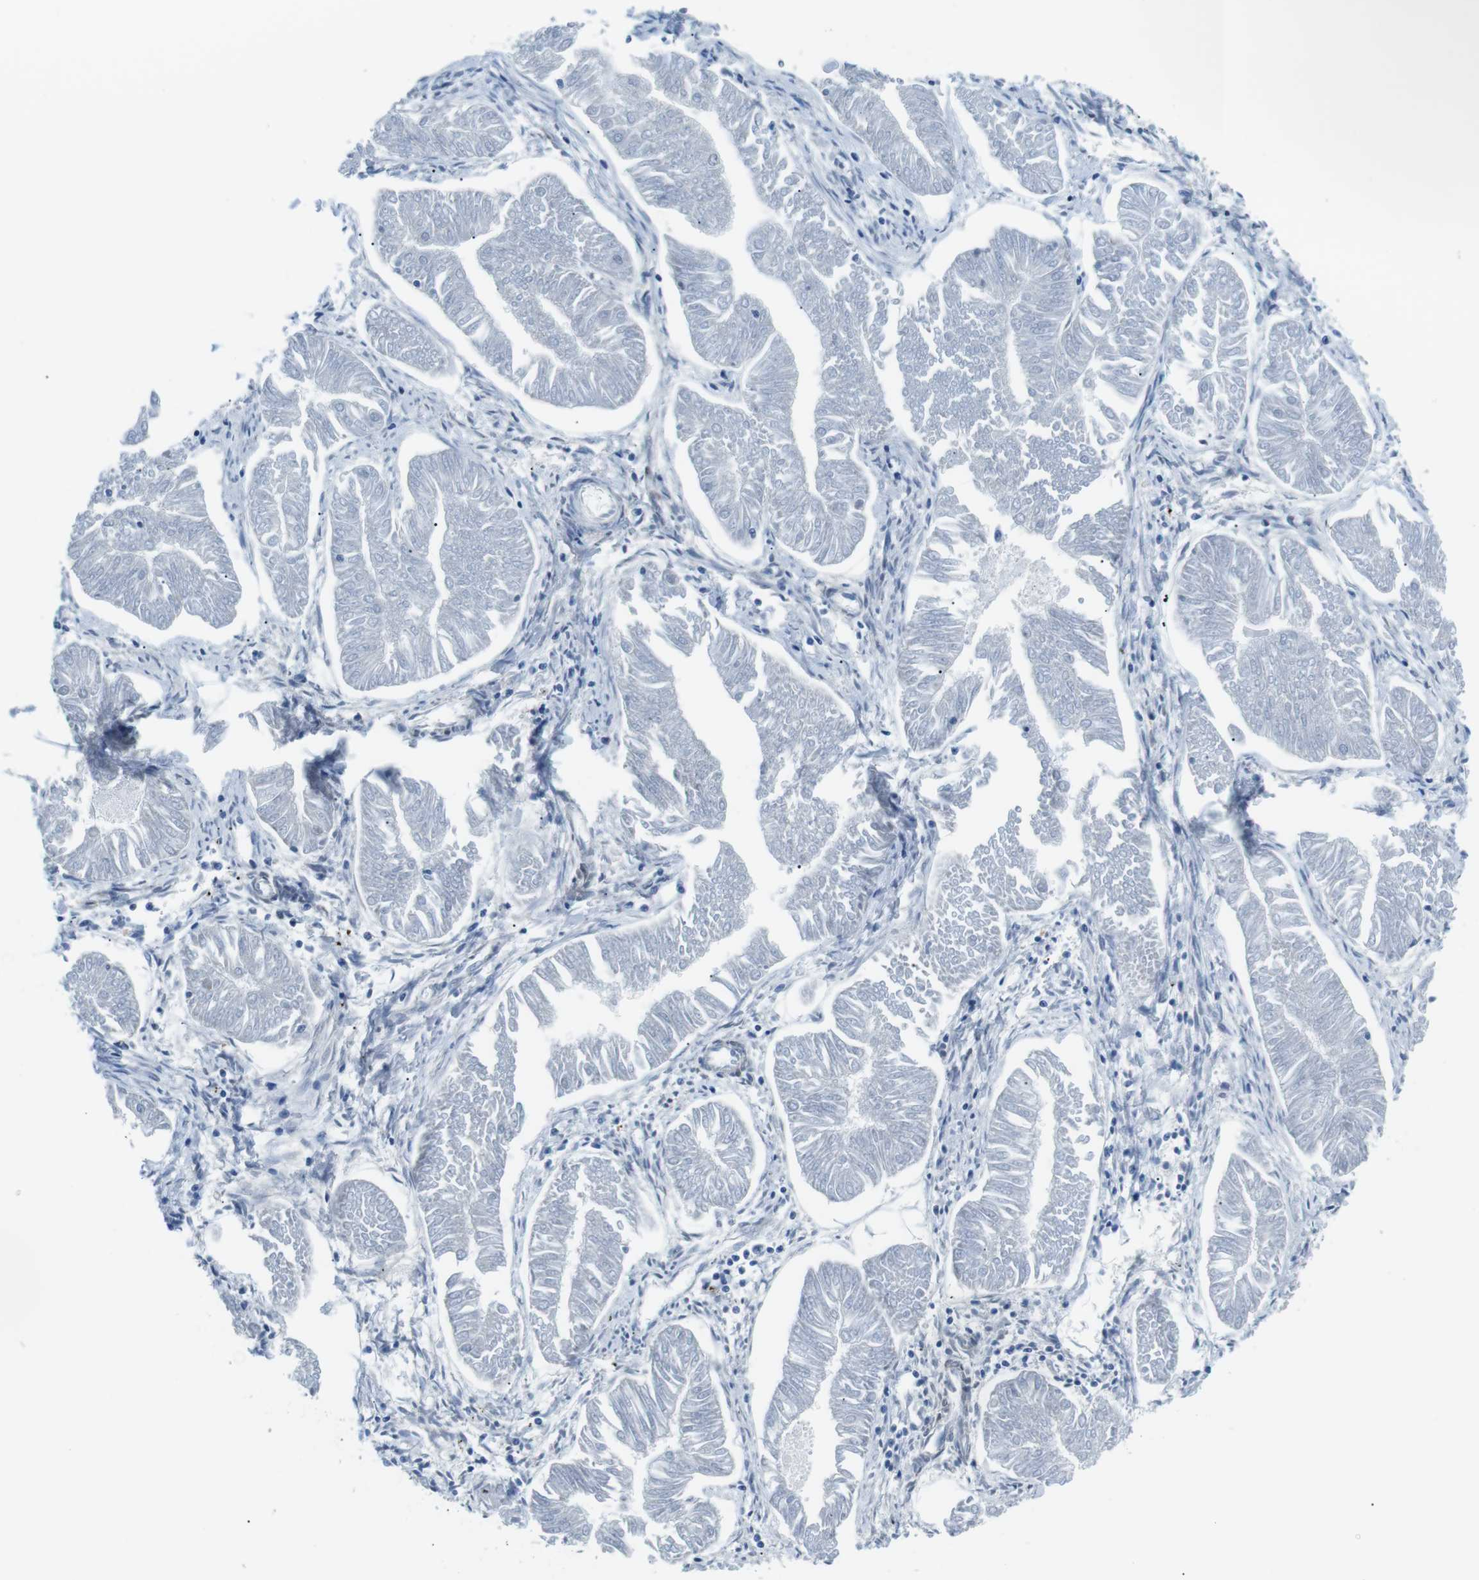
{"staining": {"intensity": "negative", "quantity": "none", "location": "none"}, "tissue": "endometrial cancer", "cell_type": "Tumor cells", "image_type": "cancer", "snomed": [{"axis": "morphology", "description": "Adenocarcinoma, NOS"}, {"axis": "topography", "description": "Endometrium"}], "caption": "Endometrial adenocarcinoma was stained to show a protein in brown. There is no significant expression in tumor cells.", "gene": "PHLDA1", "patient": {"sex": "female", "age": 53}}